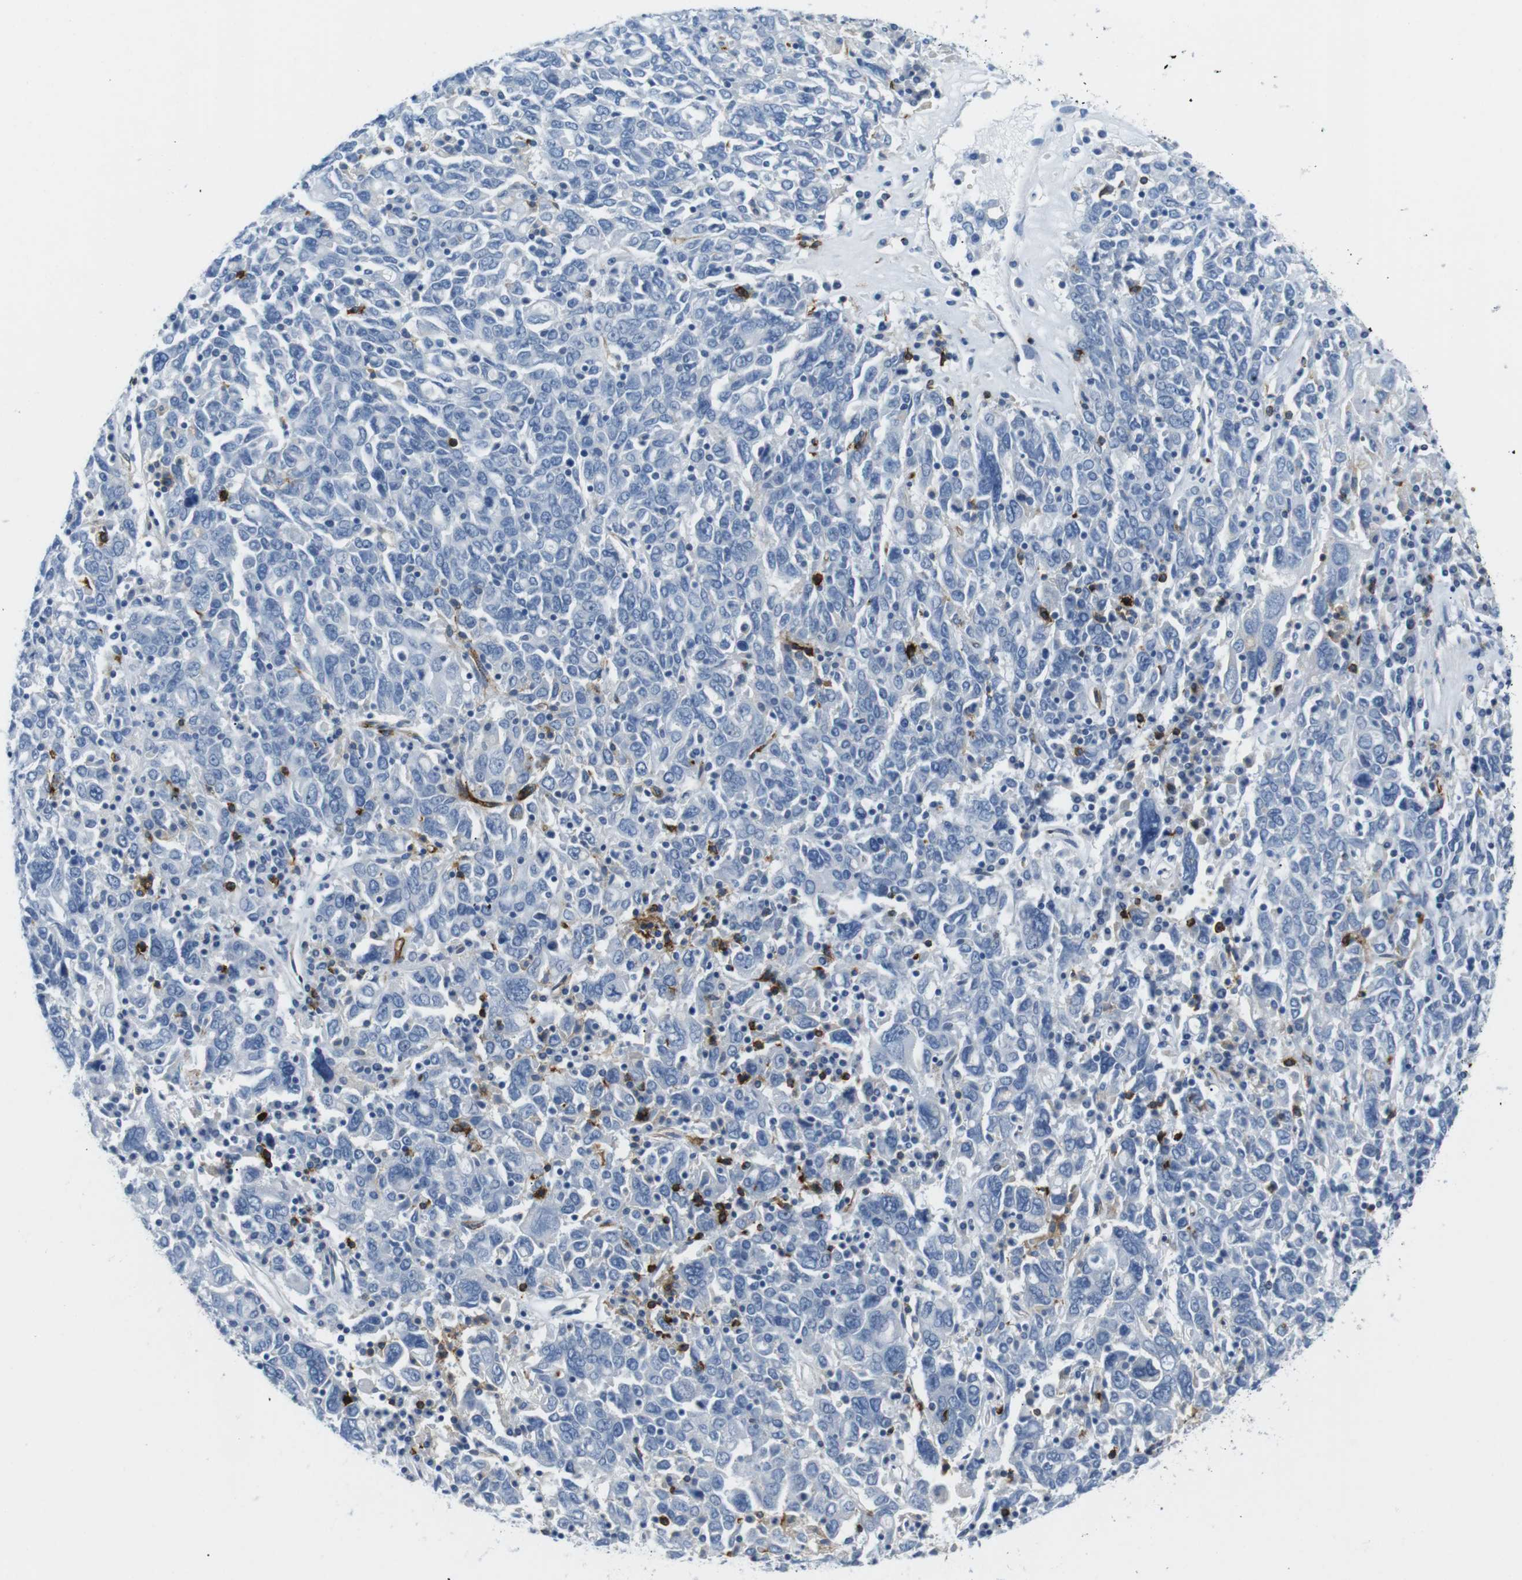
{"staining": {"intensity": "negative", "quantity": "none", "location": "none"}, "tissue": "ovarian cancer", "cell_type": "Tumor cells", "image_type": "cancer", "snomed": [{"axis": "morphology", "description": "Carcinoma, endometroid"}, {"axis": "topography", "description": "Ovary"}], "caption": "Tumor cells are negative for brown protein staining in ovarian cancer (endometroid carcinoma). Brightfield microscopy of immunohistochemistry stained with DAB (3,3'-diaminobenzidine) (brown) and hematoxylin (blue), captured at high magnification.", "gene": "TNFRSF4", "patient": {"sex": "female", "age": 62}}